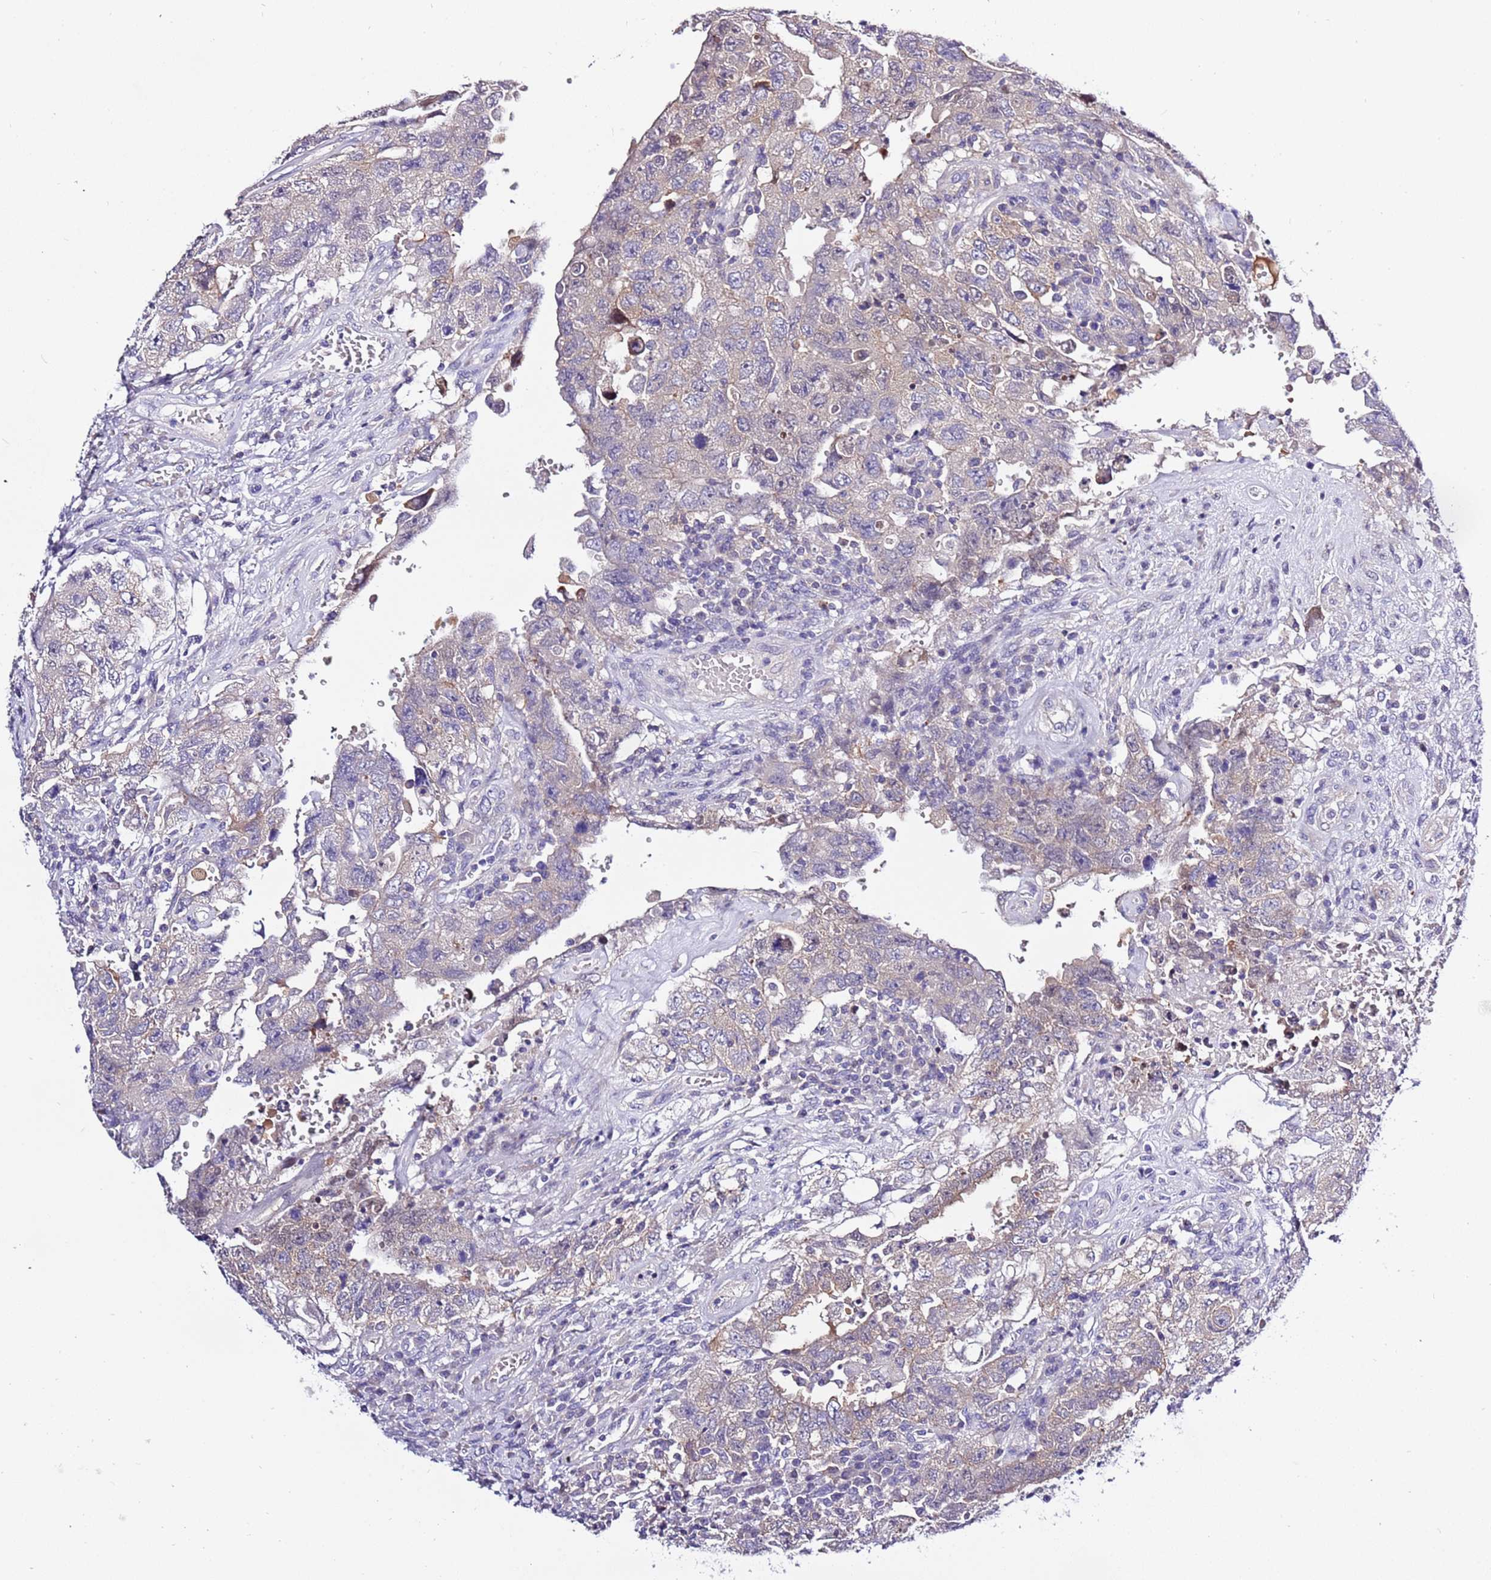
{"staining": {"intensity": "weak", "quantity": "<25%", "location": "cytoplasmic/membranous"}, "tissue": "testis cancer", "cell_type": "Tumor cells", "image_type": "cancer", "snomed": [{"axis": "morphology", "description": "Carcinoma, Embryonal, NOS"}, {"axis": "topography", "description": "Testis"}], "caption": "Tumor cells are negative for protein expression in human testis cancer.", "gene": "STIP1", "patient": {"sex": "male", "age": 26}}